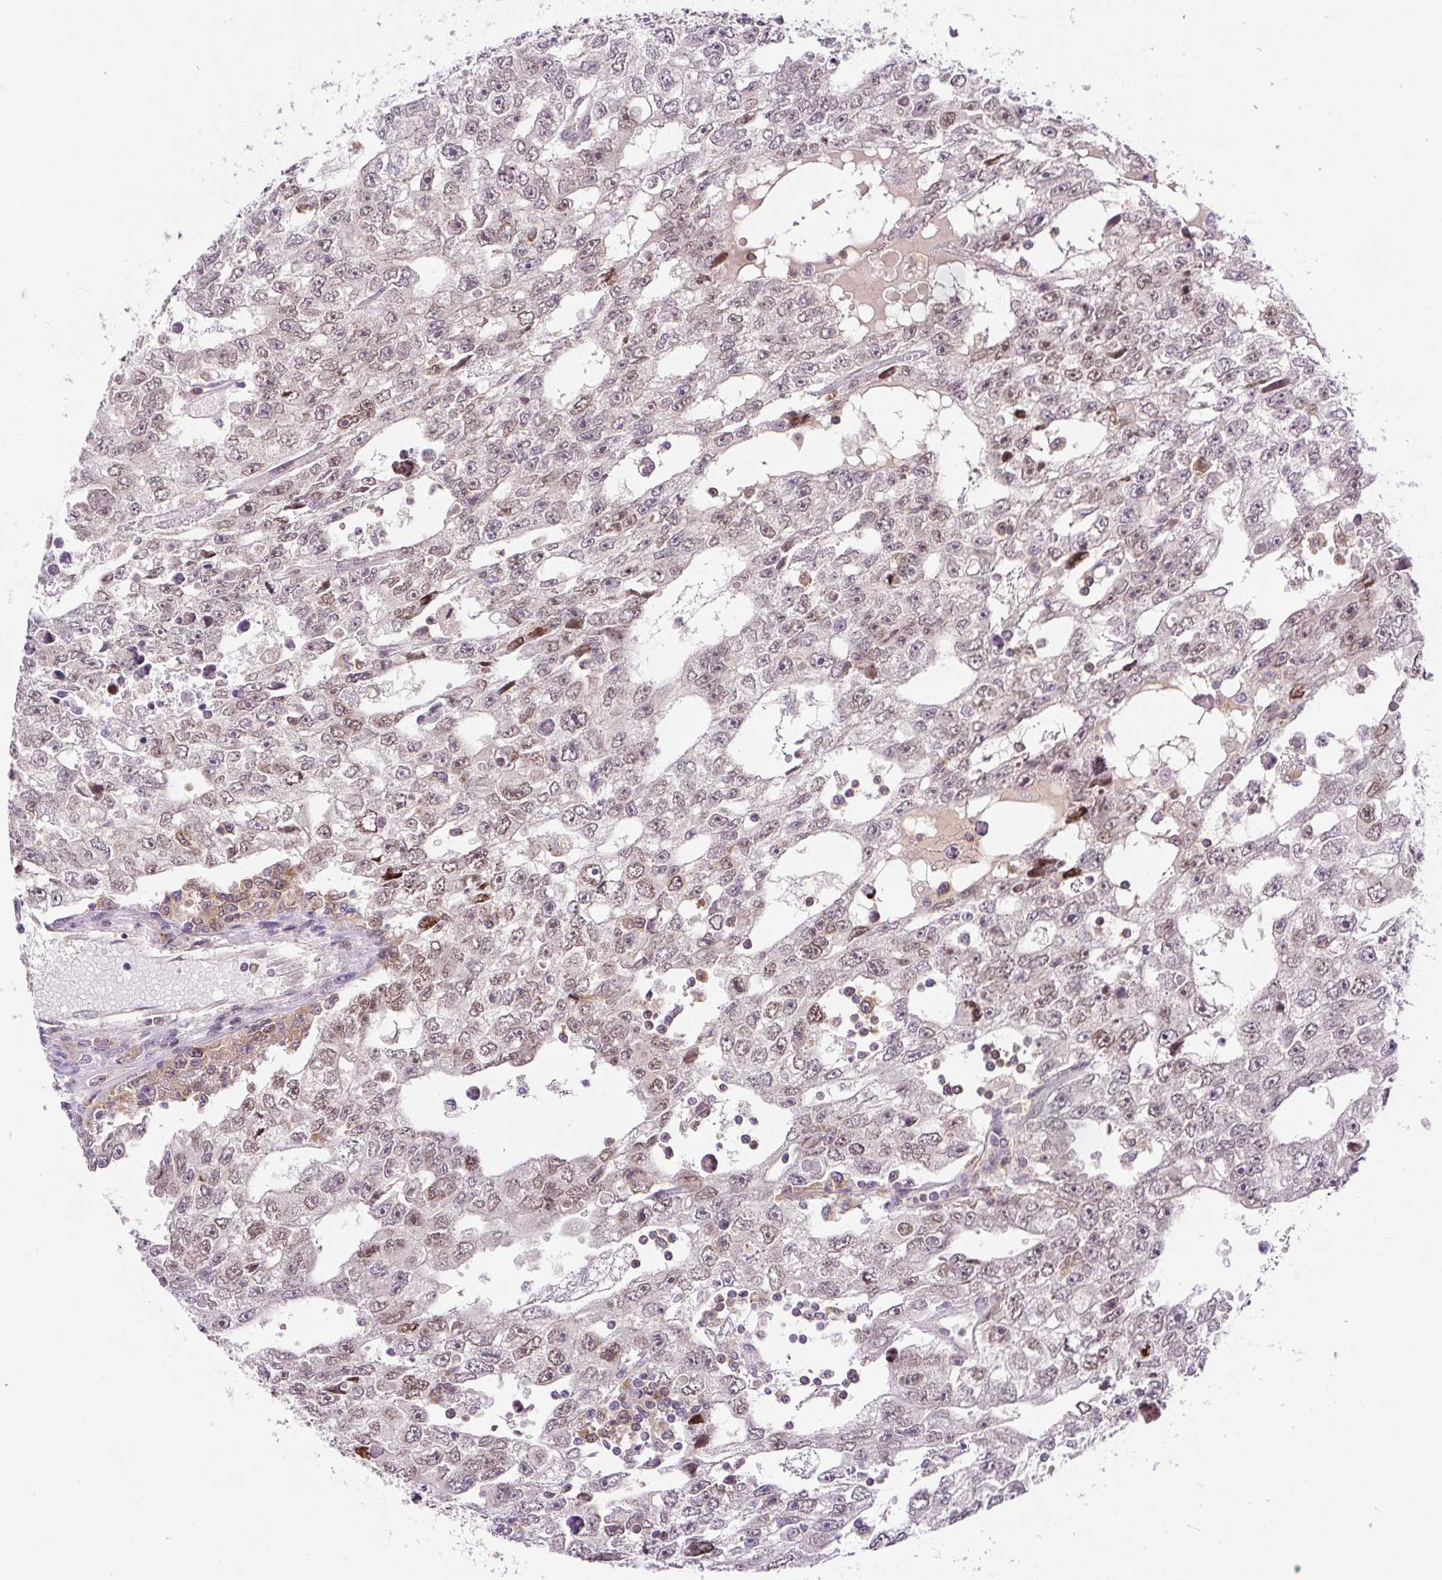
{"staining": {"intensity": "weak", "quantity": ">75%", "location": "nuclear"}, "tissue": "testis cancer", "cell_type": "Tumor cells", "image_type": "cancer", "snomed": [{"axis": "morphology", "description": "Carcinoma, Embryonal, NOS"}, {"axis": "topography", "description": "Testis"}], "caption": "Weak nuclear staining for a protein is present in about >75% of tumor cells of embryonal carcinoma (testis) using IHC.", "gene": "CARD11", "patient": {"sex": "male", "age": 20}}